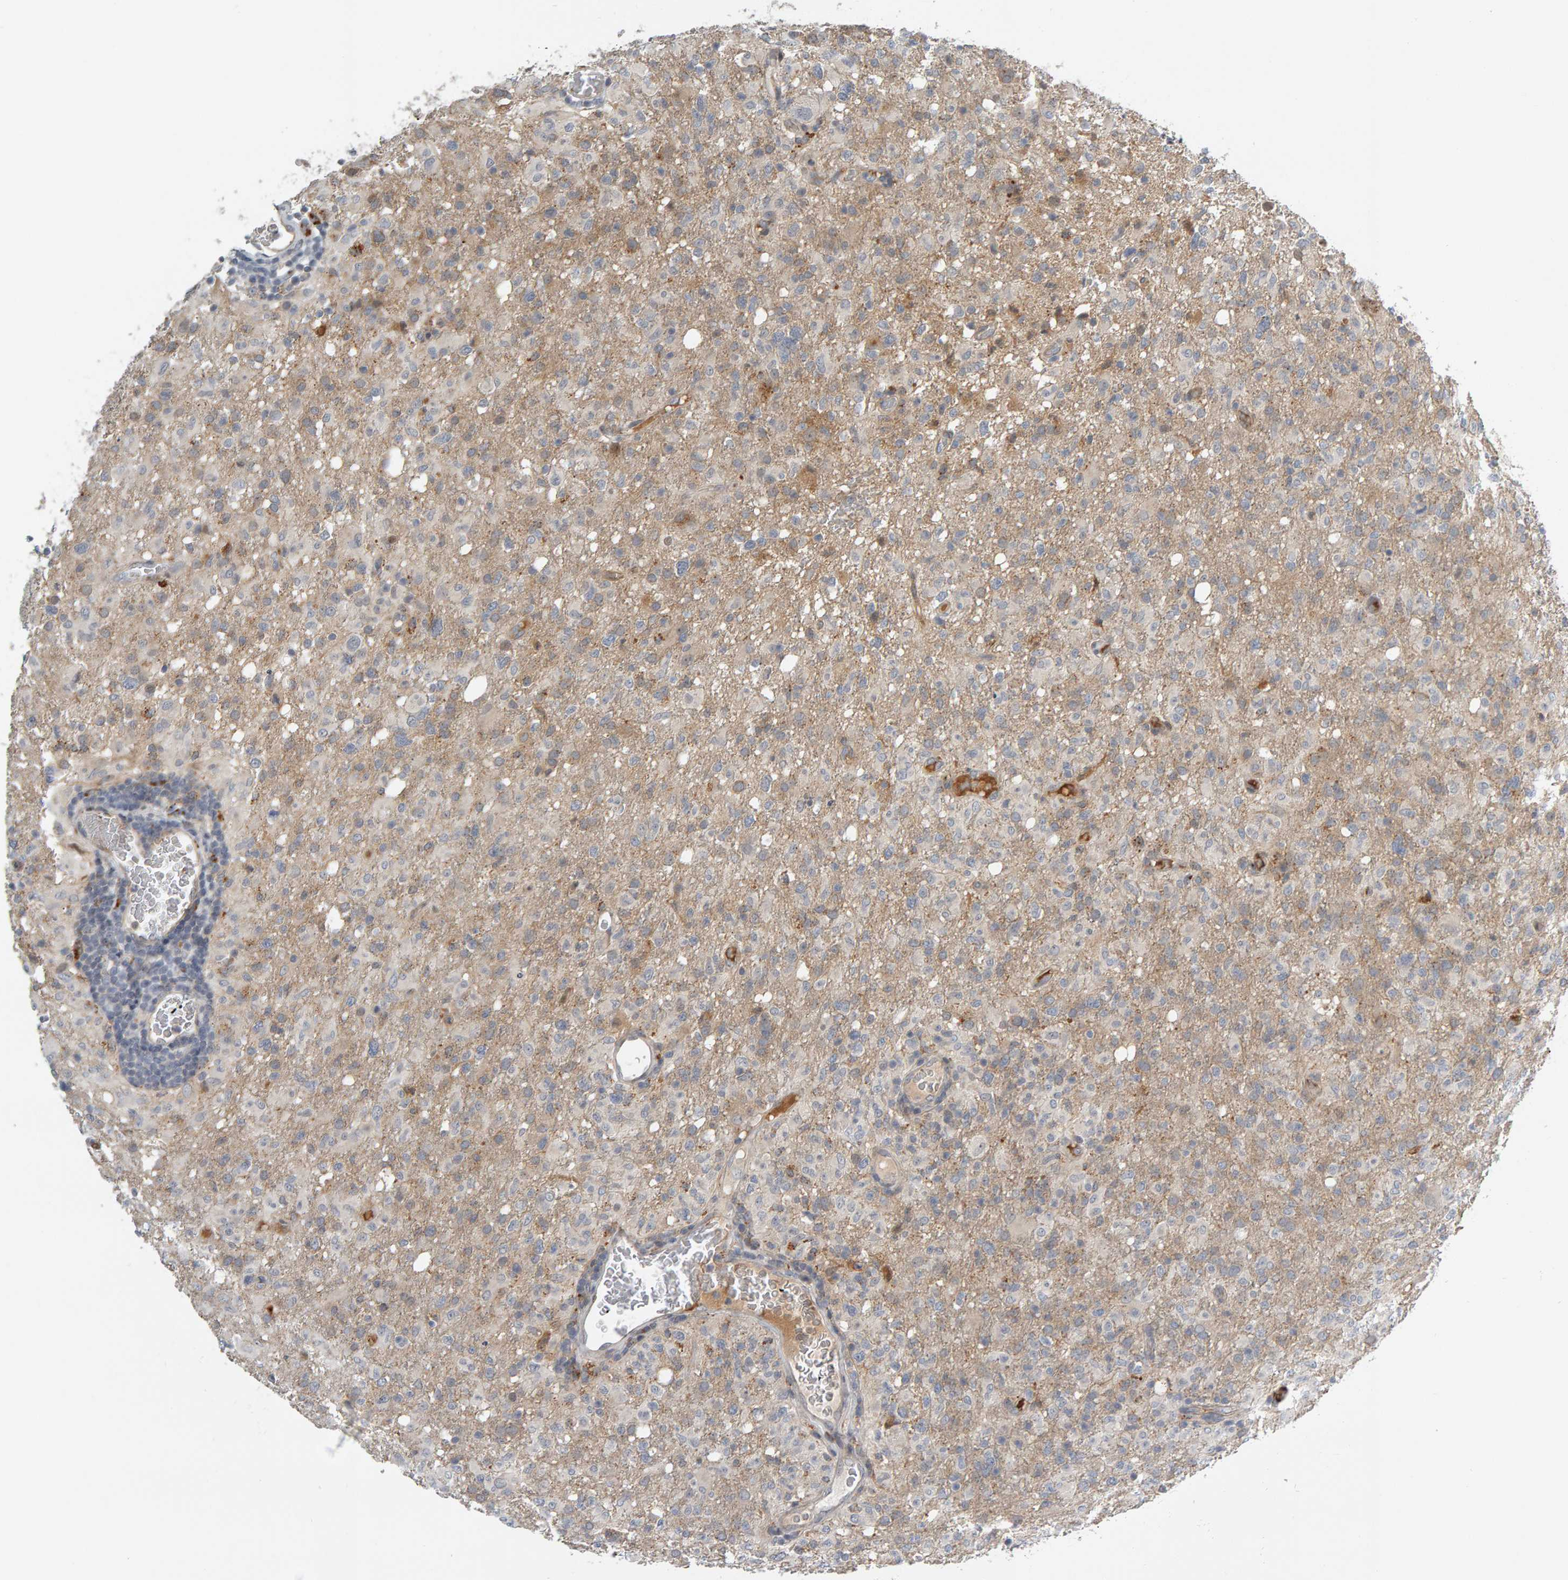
{"staining": {"intensity": "weak", "quantity": "<25%", "location": "cytoplasmic/membranous"}, "tissue": "glioma", "cell_type": "Tumor cells", "image_type": "cancer", "snomed": [{"axis": "morphology", "description": "Glioma, malignant, High grade"}, {"axis": "topography", "description": "Brain"}], "caption": "DAB immunohistochemical staining of malignant glioma (high-grade) shows no significant positivity in tumor cells.", "gene": "ZNF160", "patient": {"sex": "female", "age": 57}}